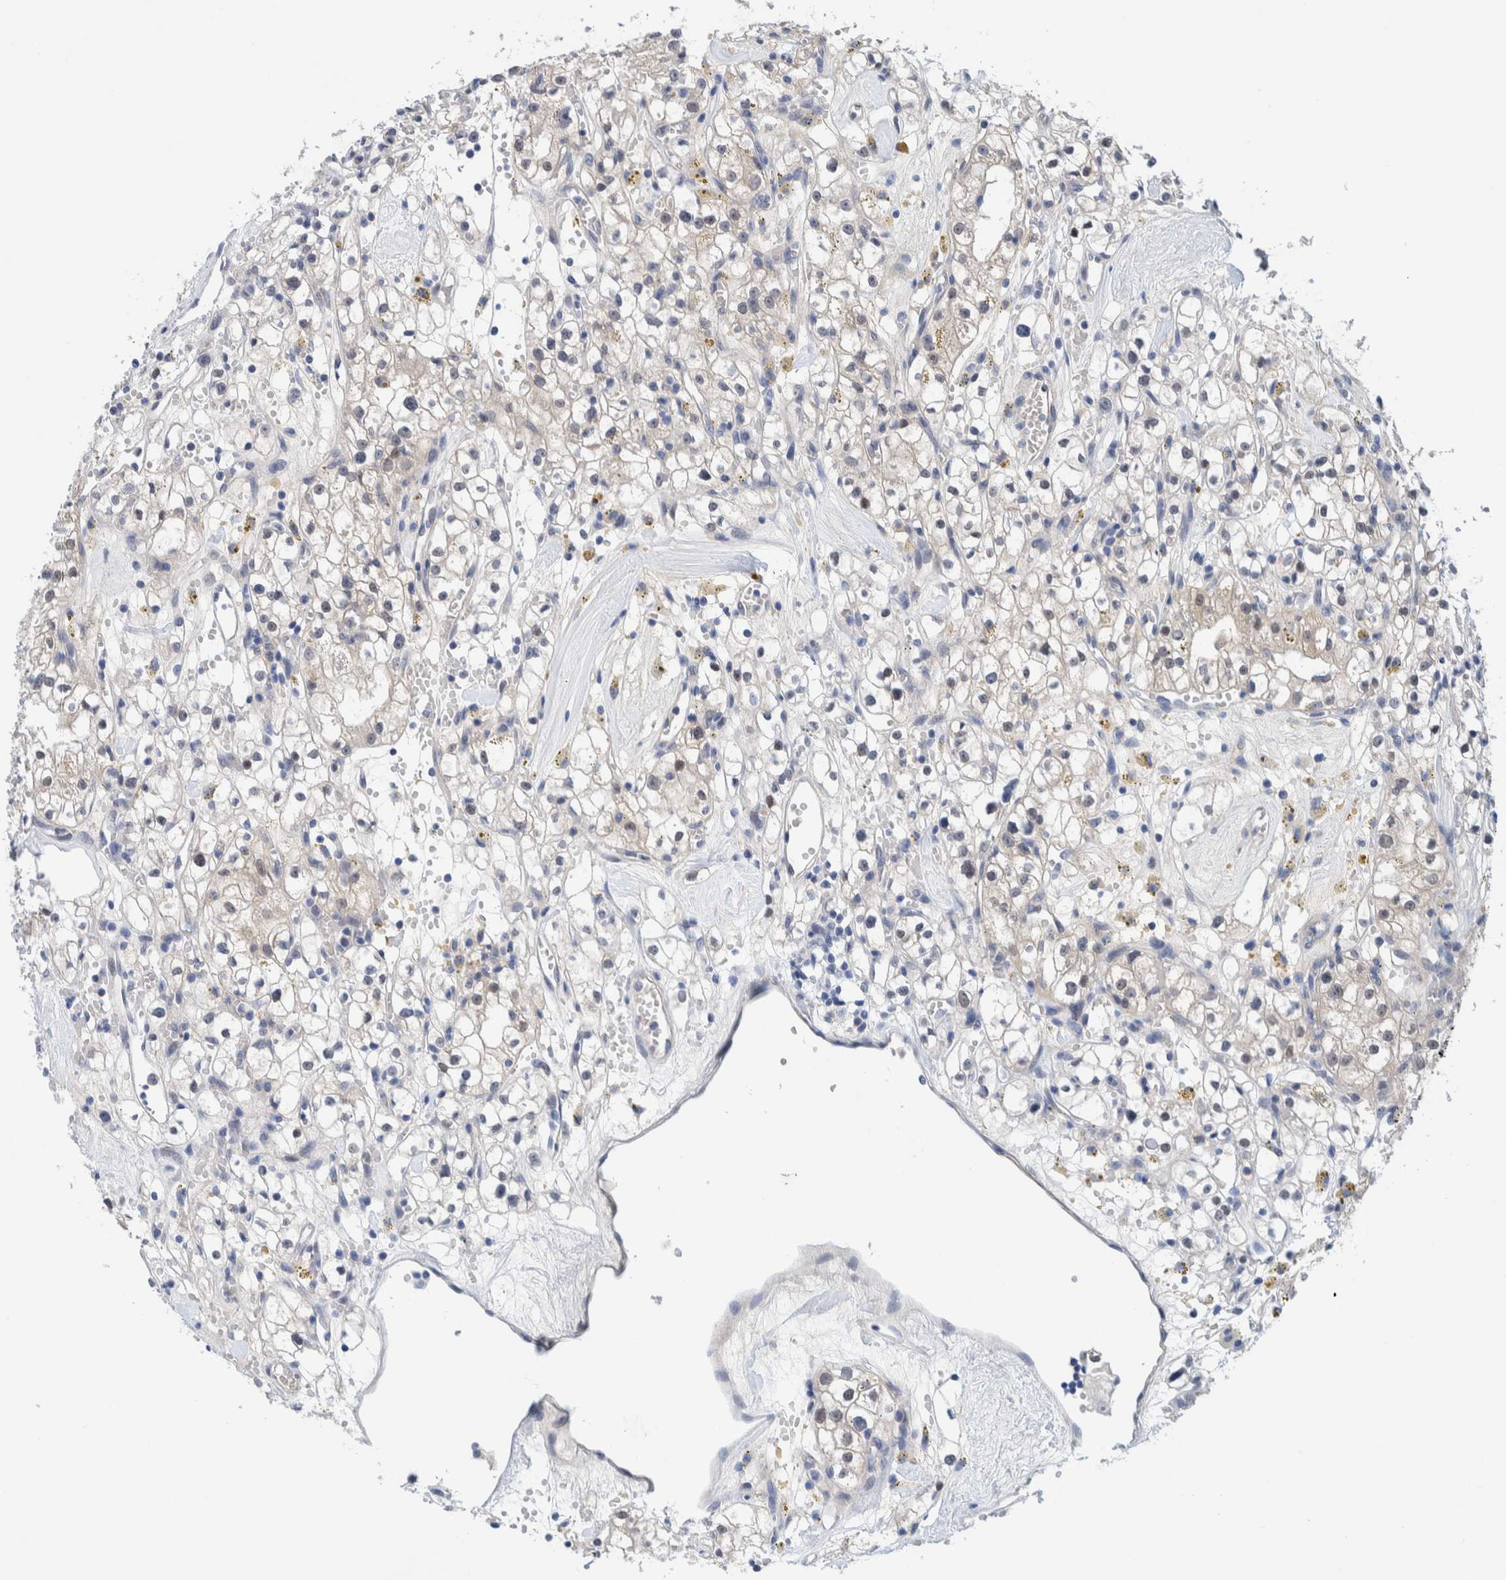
{"staining": {"intensity": "weak", "quantity": "<25%", "location": "nuclear"}, "tissue": "renal cancer", "cell_type": "Tumor cells", "image_type": "cancer", "snomed": [{"axis": "morphology", "description": "Adenocarcinoma, NOS"}, {"axis": "topography", "description": "Kidney"}], "caption": "Immunohistochemical staining of adenocarcinoma (renal) exhibits no significant staining in tumor cells.", "gene": "PFAS", "patient": {"sex": "male", "age": 56}}